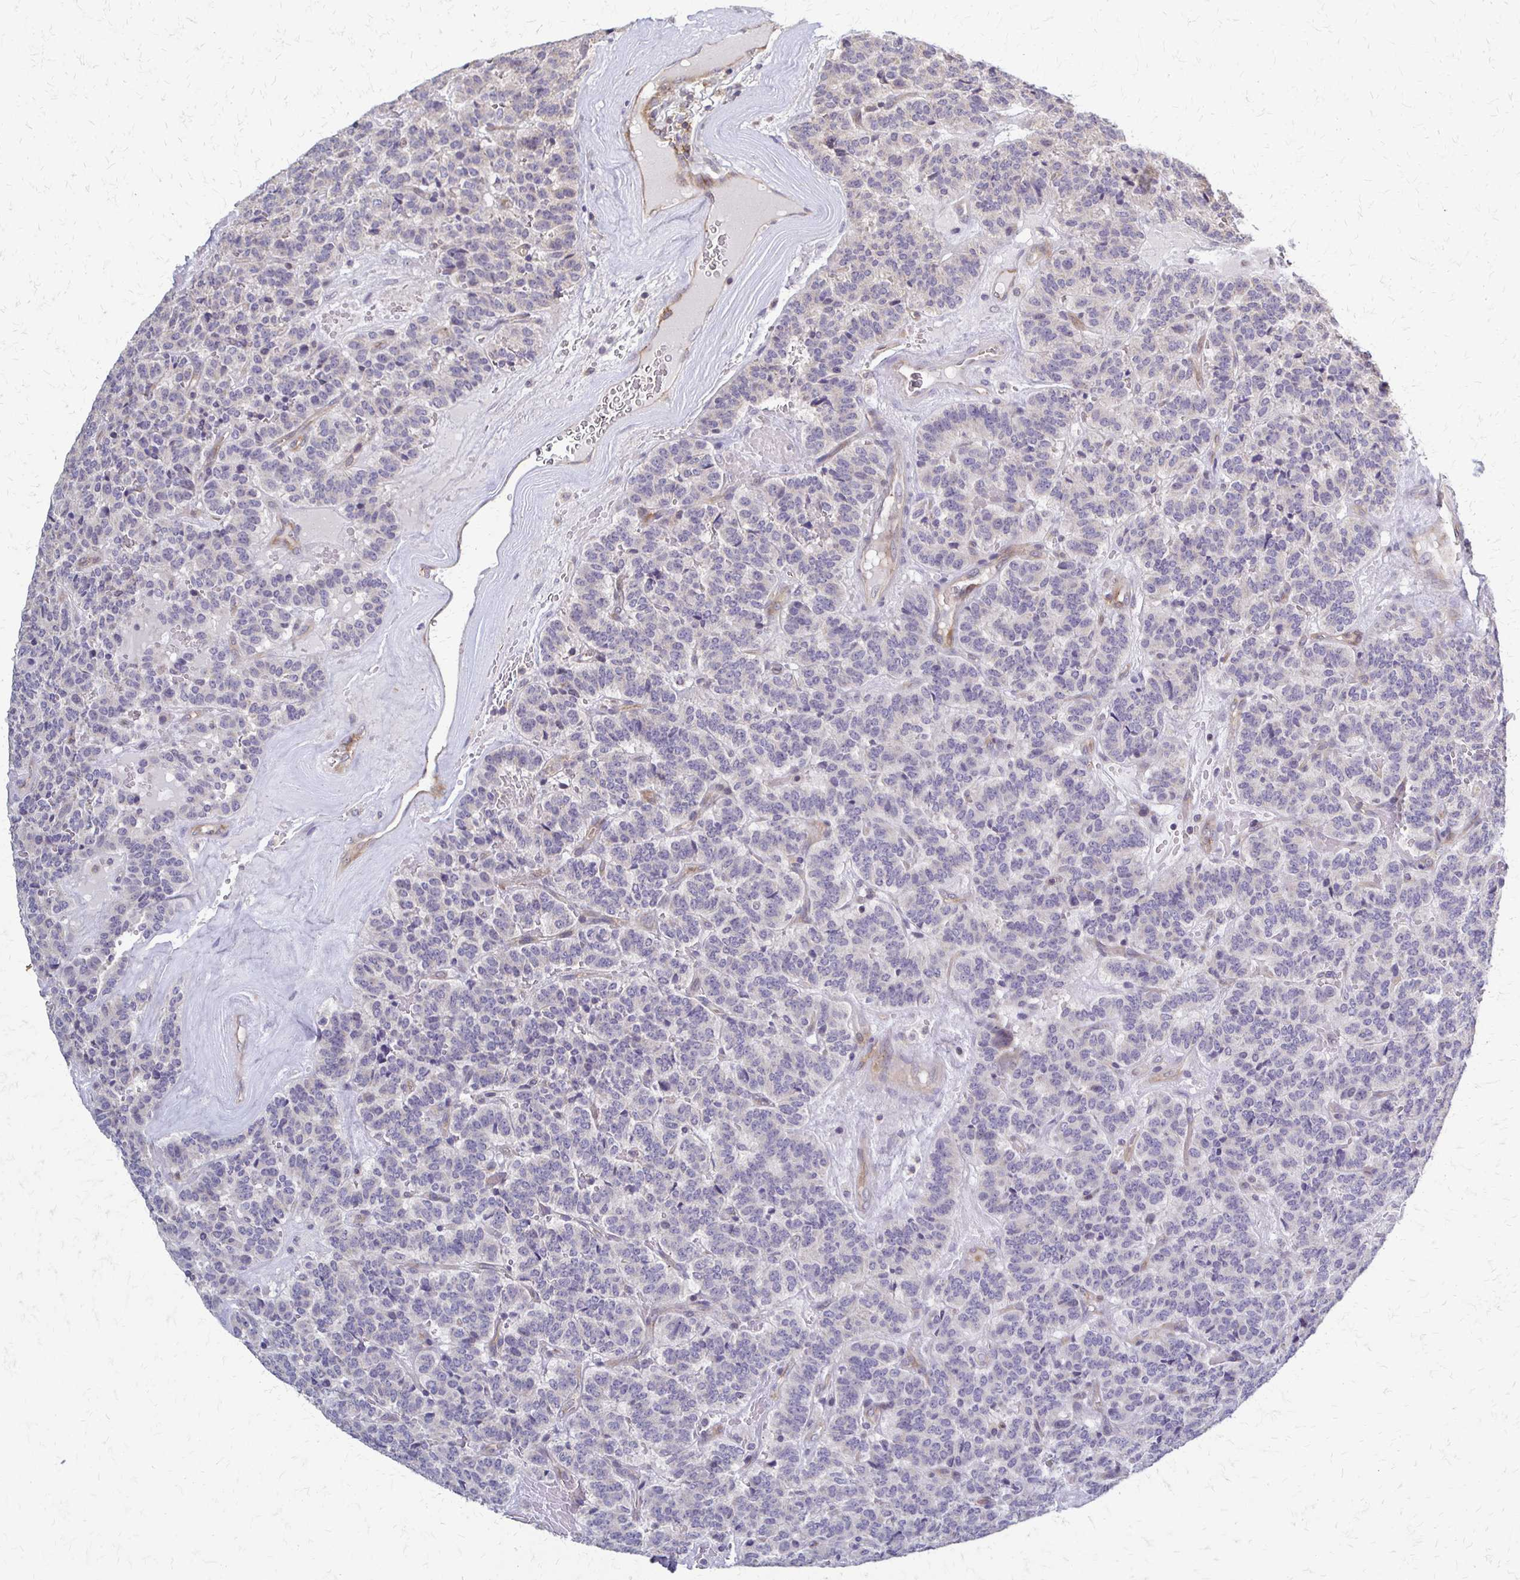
{"staining": {"intensity": "negative", "quantity": "none", "location": "none"}, "tissue": "carcinoid", "cell_type": "Tumor cells", "image_type": "cancer", "snomed": [{"axis": "morphology", "description": "Carcinoid, malignant, NOS"}, {"axis": "topography", "description": "Pancreas"}], "caption": "The micrograph displays no staining of tumor cells in malignant carcinoid.", "gene": "SLC9A9", "patient": {"sex": "male", "age": 36}}